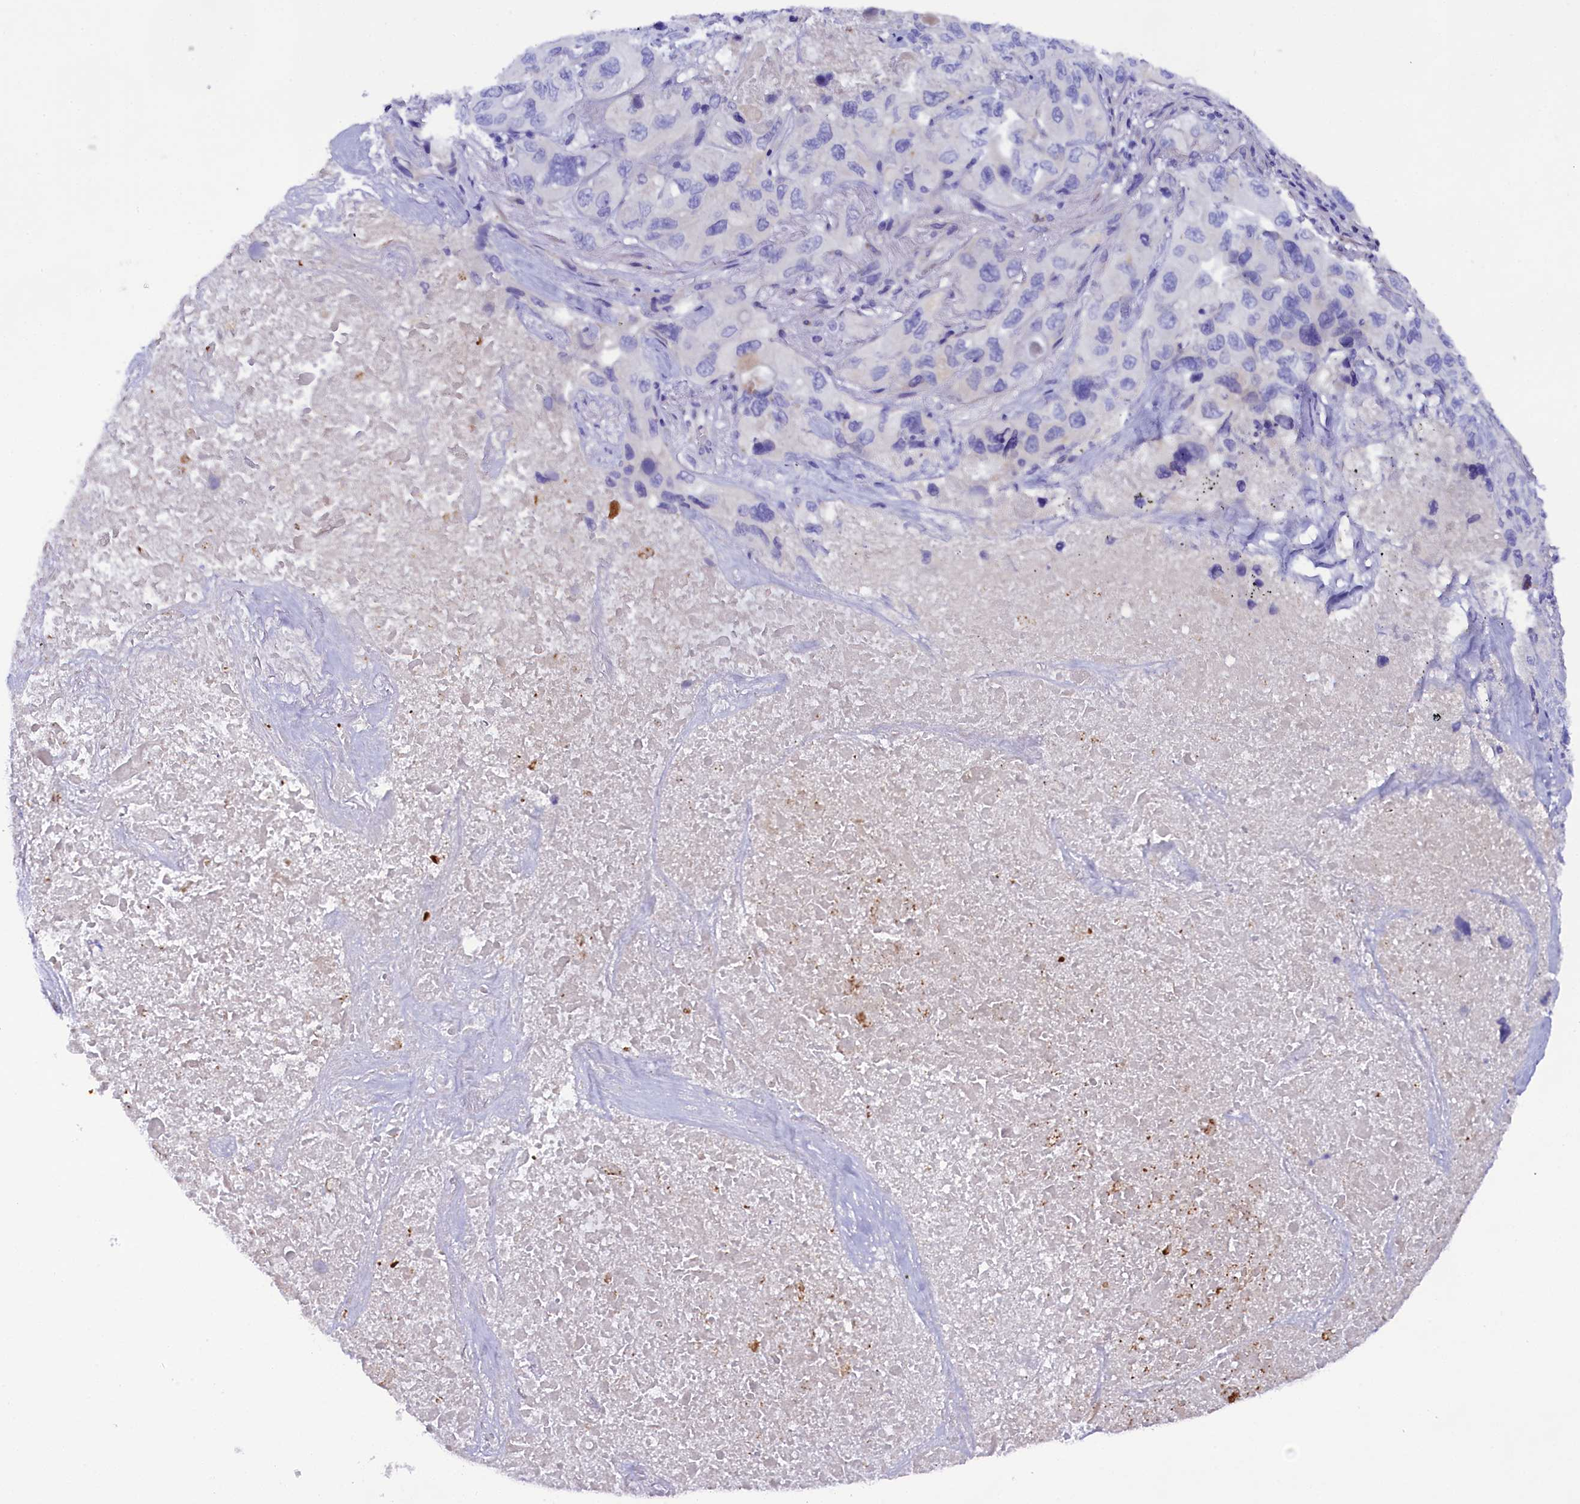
{"staining": {"intensity": "negative", "quantity": "none", "location": "none"}, "tissue": "lung cancer", "cell_type": "Tumor cells", "image_type": "cancer", "snomed": [{"axis": "morphology", "description": "Squamous cell carcinoma, NOS"}, {"axis": "topography", "description": "Lung"}], "caption": "Immunohistochemical staining of squamous cell carcinoma (lung) exhibits no significant expression in tumor cells.", "gene": "SOD3", "patient": {"sex": "female", "age": 73}}